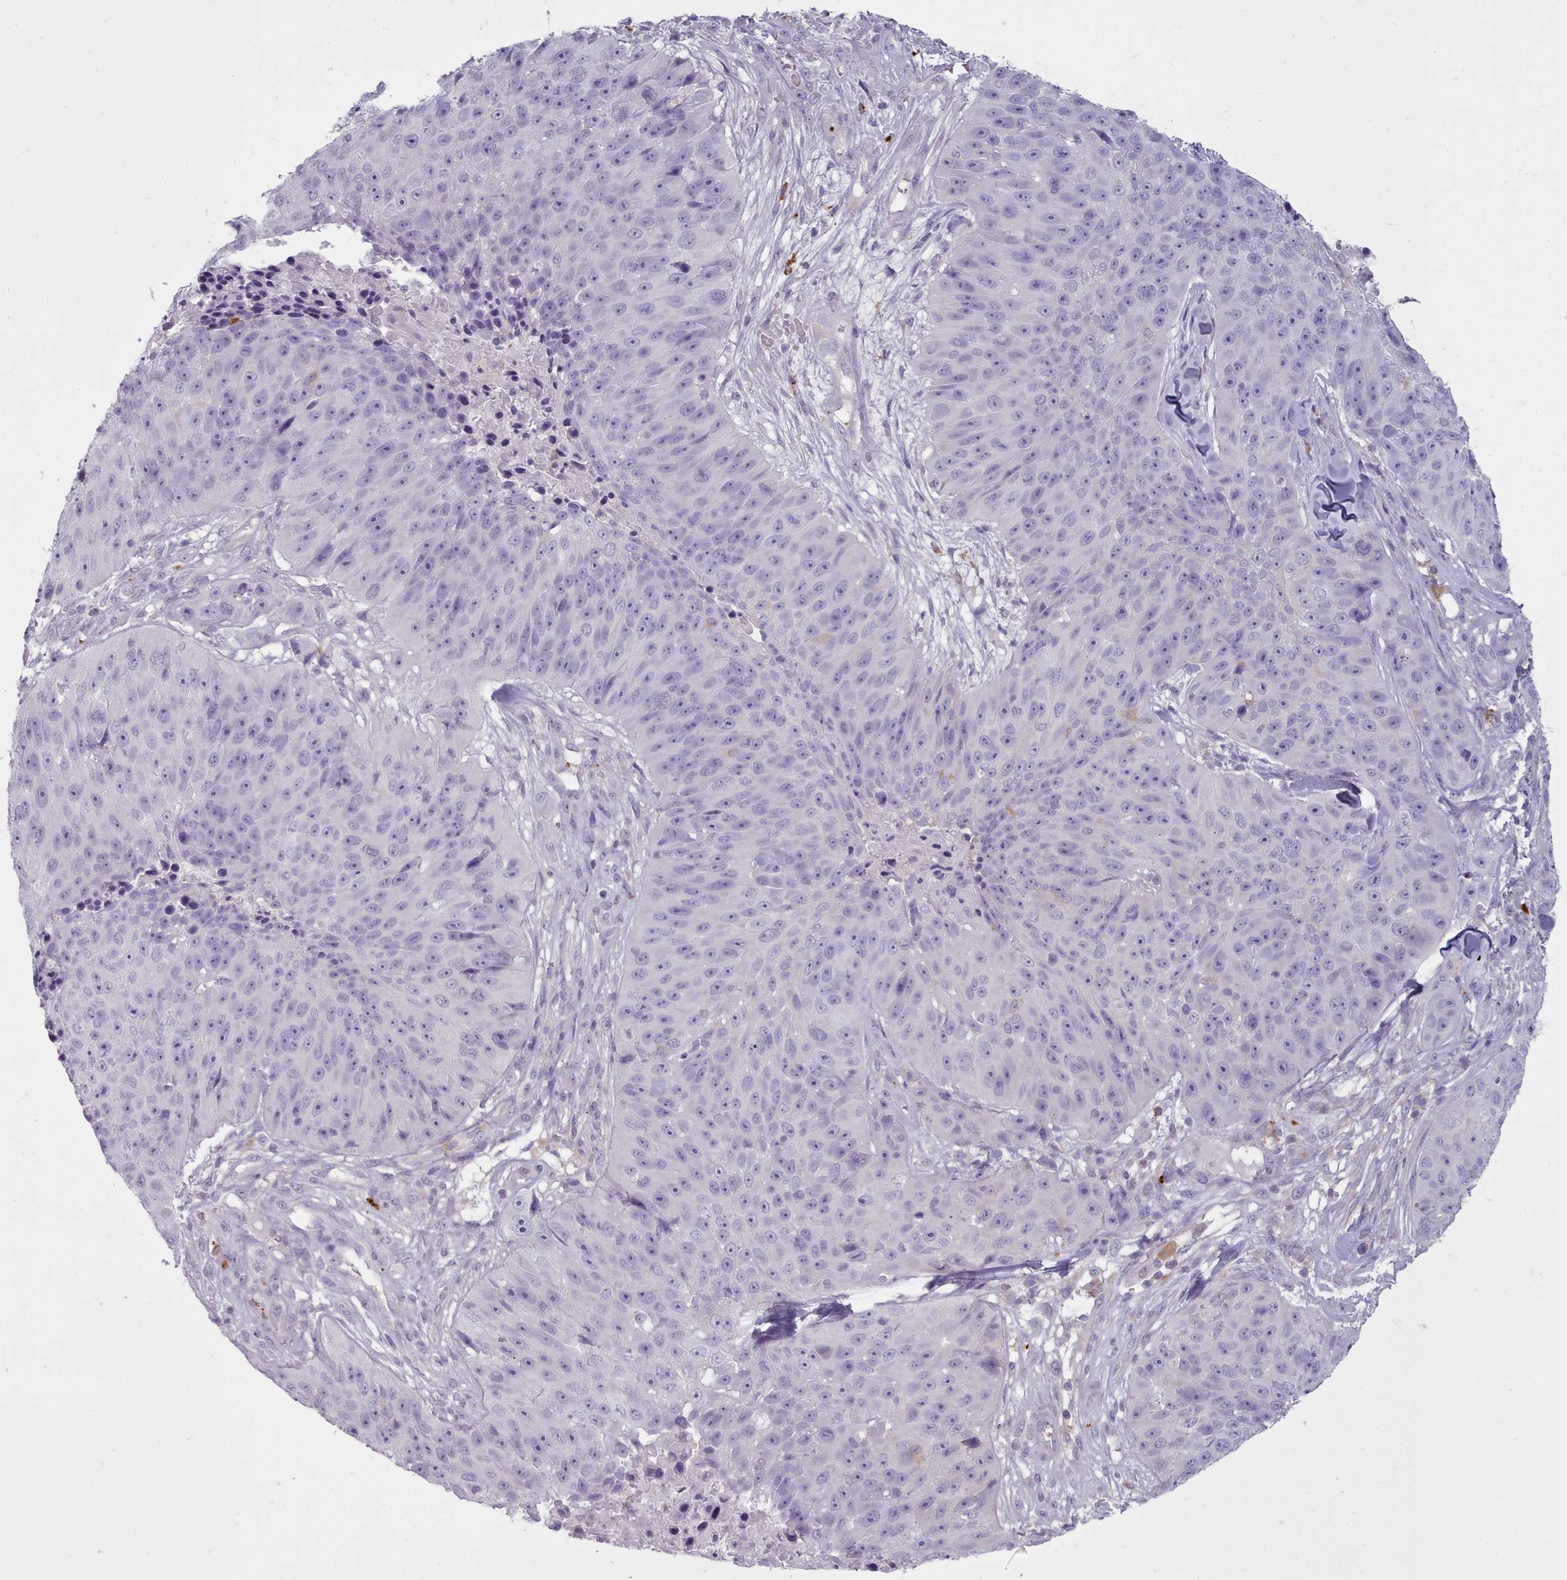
{"staining": {"intensity": "negative", "quantity": "none", "location": "none"}, "tissue": "skin cancer", "cell_type": "Tumor cells", "image_type": "cancer", "snomed": [{"axis": "morphology", "description": "Squamous cell carcinoma, NOS"}, {"axis": "topography", "description": "Skin"}], "caption": "Immunohistochemistry image of neoplastic tissue: skin cancer stained with DAB displays no significant protein positivity in tumor cells.", "gene": "NDST2", "patient": {"sex": "female", "age": 87}}